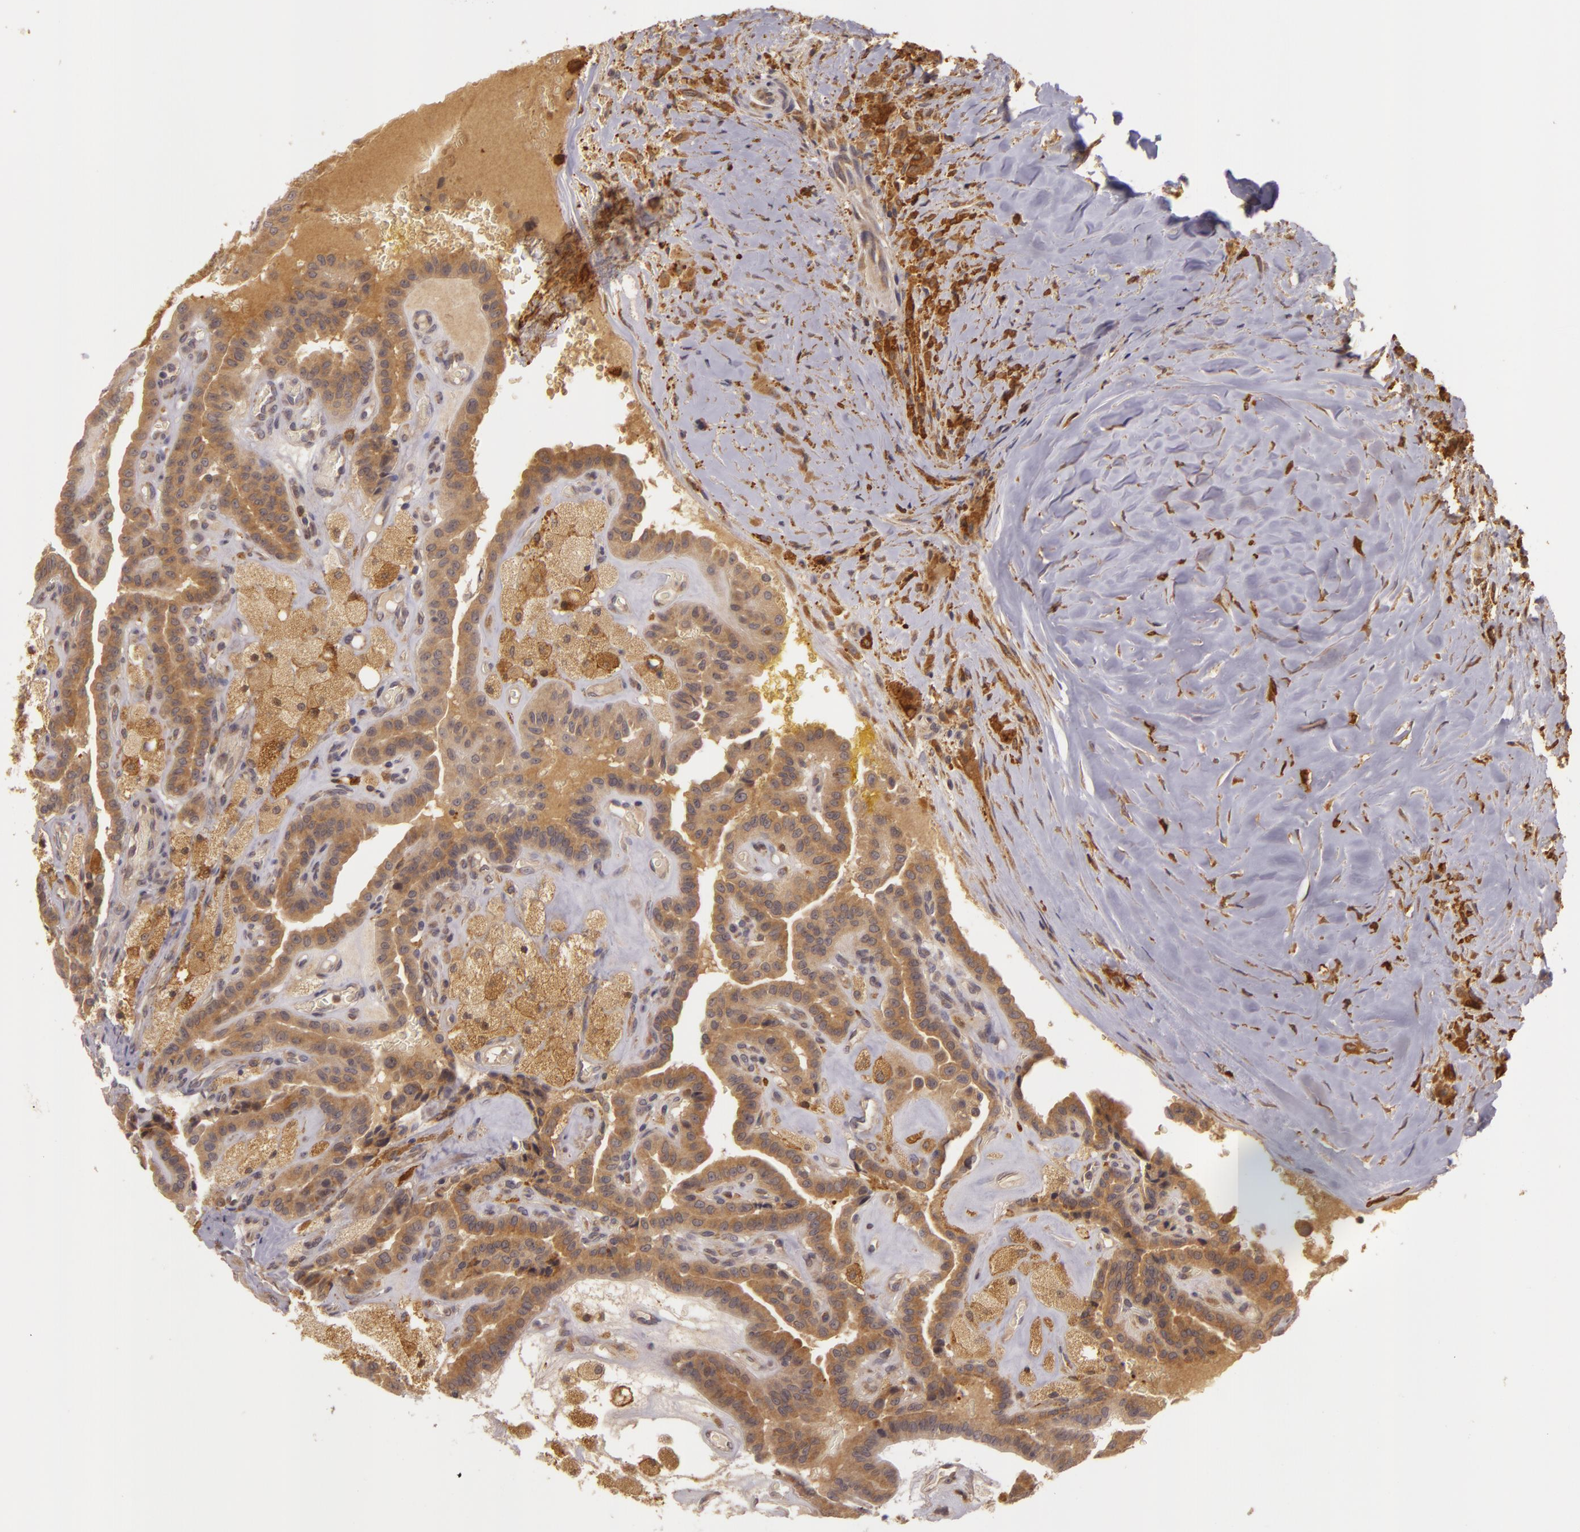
{"staining": {"intensity": "moderate", "quantity": ">75%", "location": "cytoplasmic/membranous"}, "tissue": "thyroid cancer", "cell_type": "Tumor cells", "image_type": "cancer", "snomed": [{"axis": "morphology", "description": "Papillary adenocarcinoma, NOS"}, {"axis": "topography", "description": "Thyroid gland"}], "caption": "Immunohistochemical staining of thyroid cancer demonstrates moderate cytoplasmic/membranous protein staining in about >75% of tumor cells.", "gene": "PPP1R3F", "patient": {"sex": "male", "age": 87}}